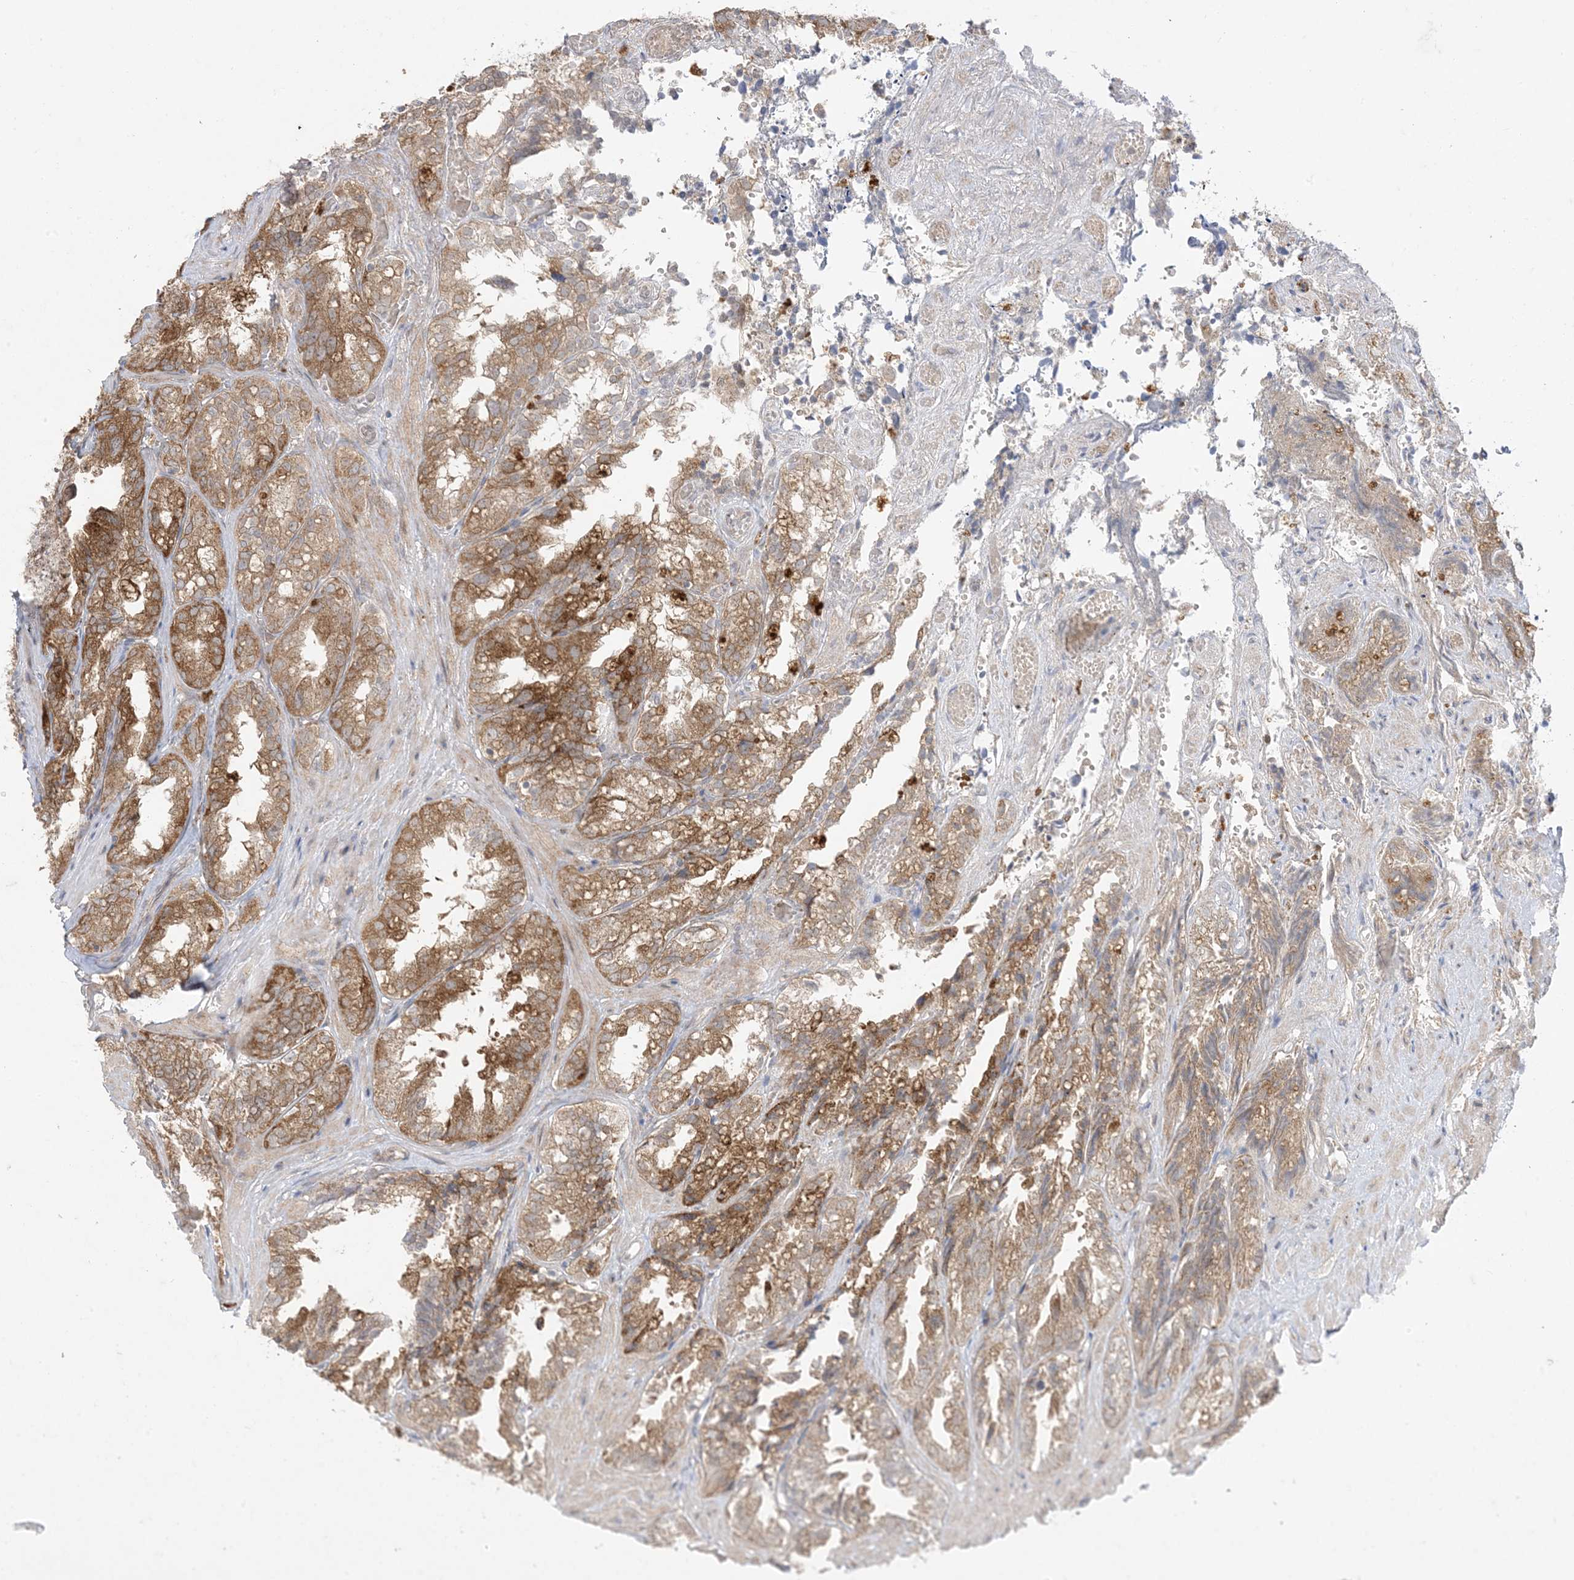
{"staining": {"intensity": "moderate", "quantity": ">75%", "location": "cytoplasmic/membranous"}, "tissue": "seminal vesicle", "cell_type": "Glandular cells", "image_type": "normal", "snomed": [{"axis": "morphology", "description": "Normal tissue, NOS"}, {"axis": "topography", "description": "Prostate"}, {"axis": "topography", "description": "Seminal veicle"}], "caption": "A micrograph showing moderate cytoplasmic/membranous staining in approximately >75% of glandular cells in normal seminal vesicle, as visualized by brown immunohistochemical staining.", "gene": "ODC1", "patient": {"sex": "male", "age": 51}}